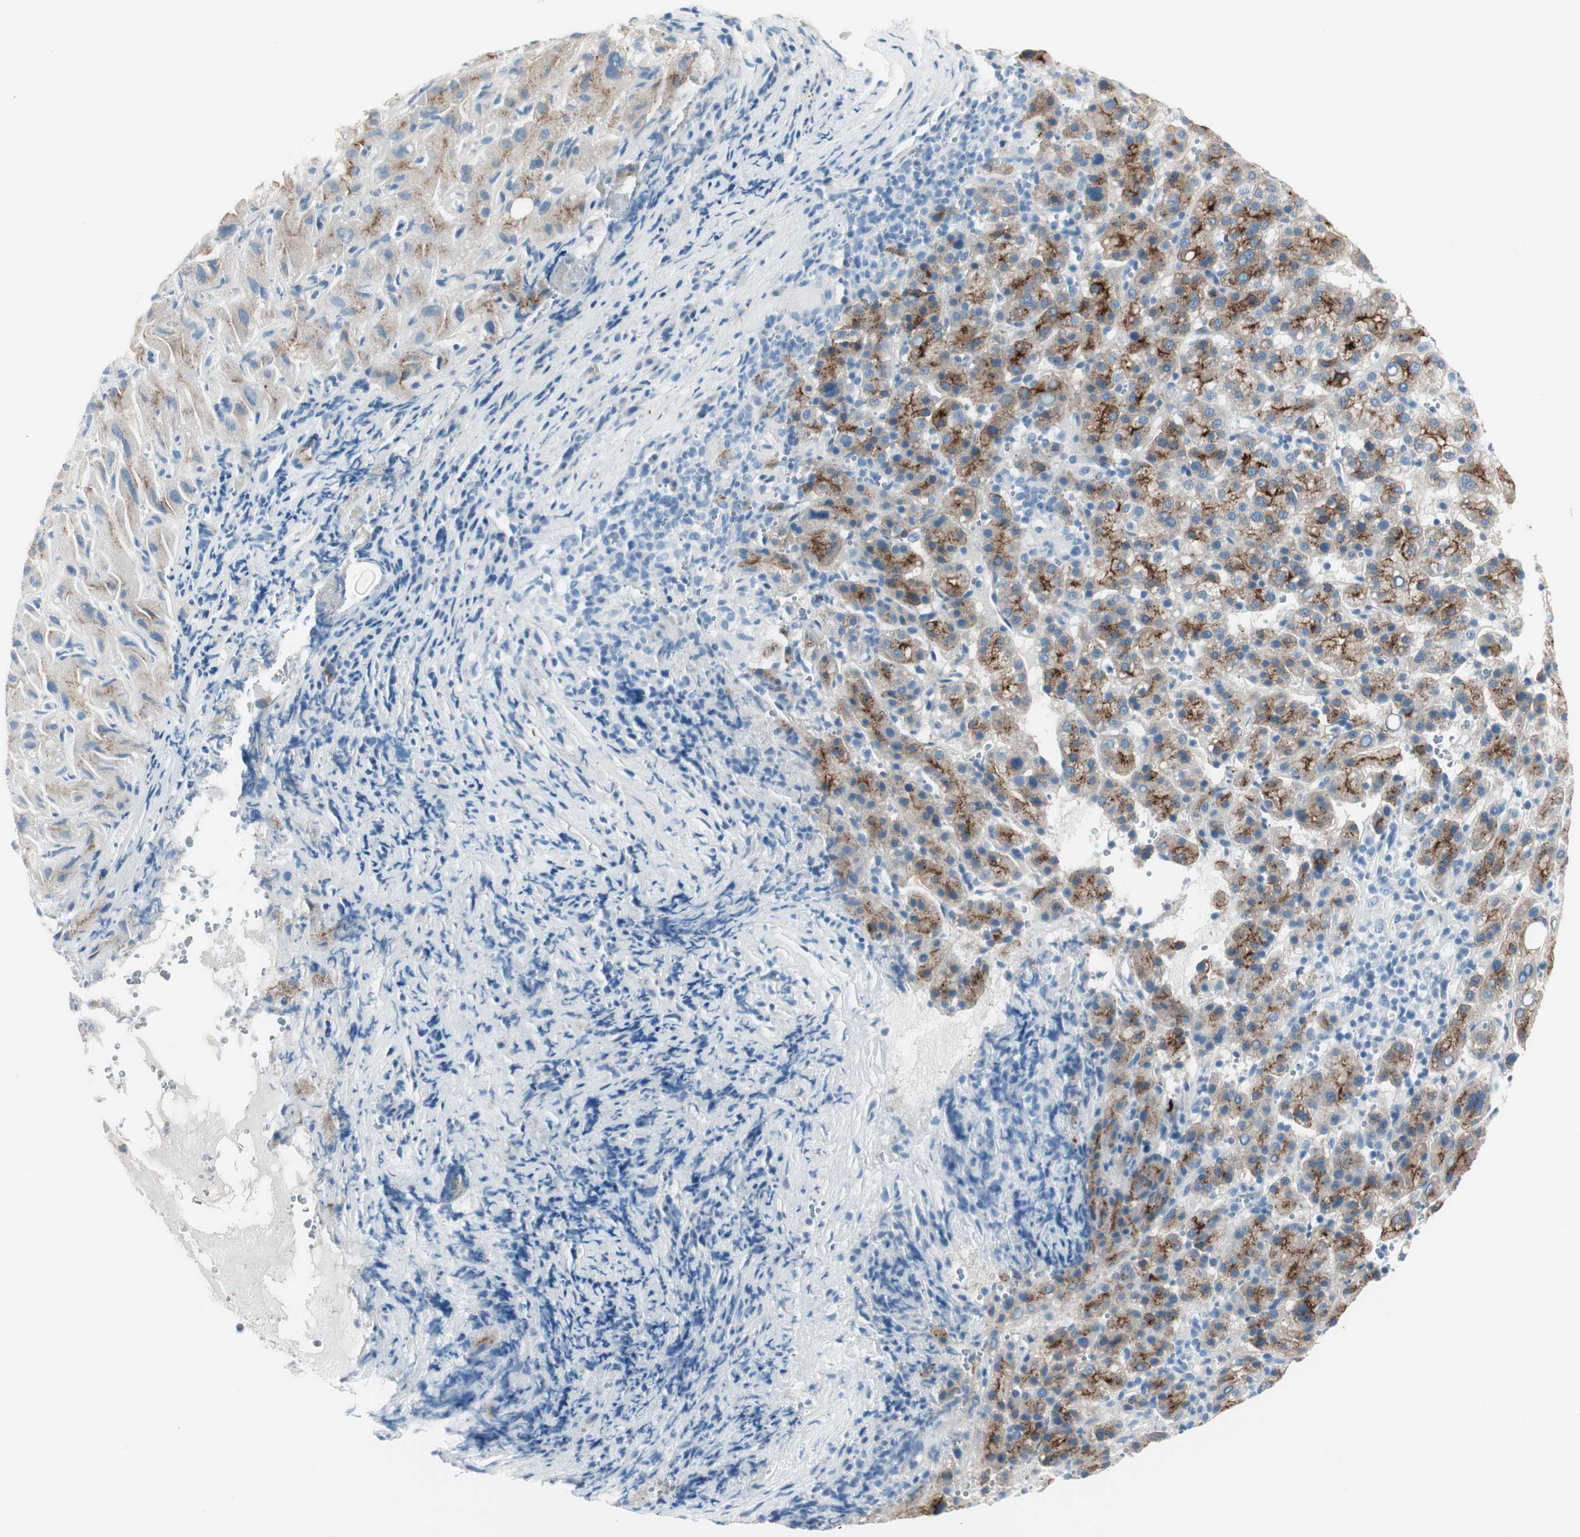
{"staining": {"intensity": "strong", "quantity": "25%-75%", "location": "cytoplasmic/membranous"}, "tissue": "liver cancer", "cell_type": "Tumor cells", "image_type": "cancer", "snomed": [{"axis": "morphology", "description": "Carcinoma, Hepatocellular, NOS"}, {"axis": "topography", "description": "Liver"}], "caption": "Liver hepatocellular carcinoma tissue exhibits strong cytoplasmic/membranous positivity in about 25%-75% of tumor cells, visualized by immunohistochemistry.", "gene": "CDHR5", "patient": {"sex": "female", "age": 58}}